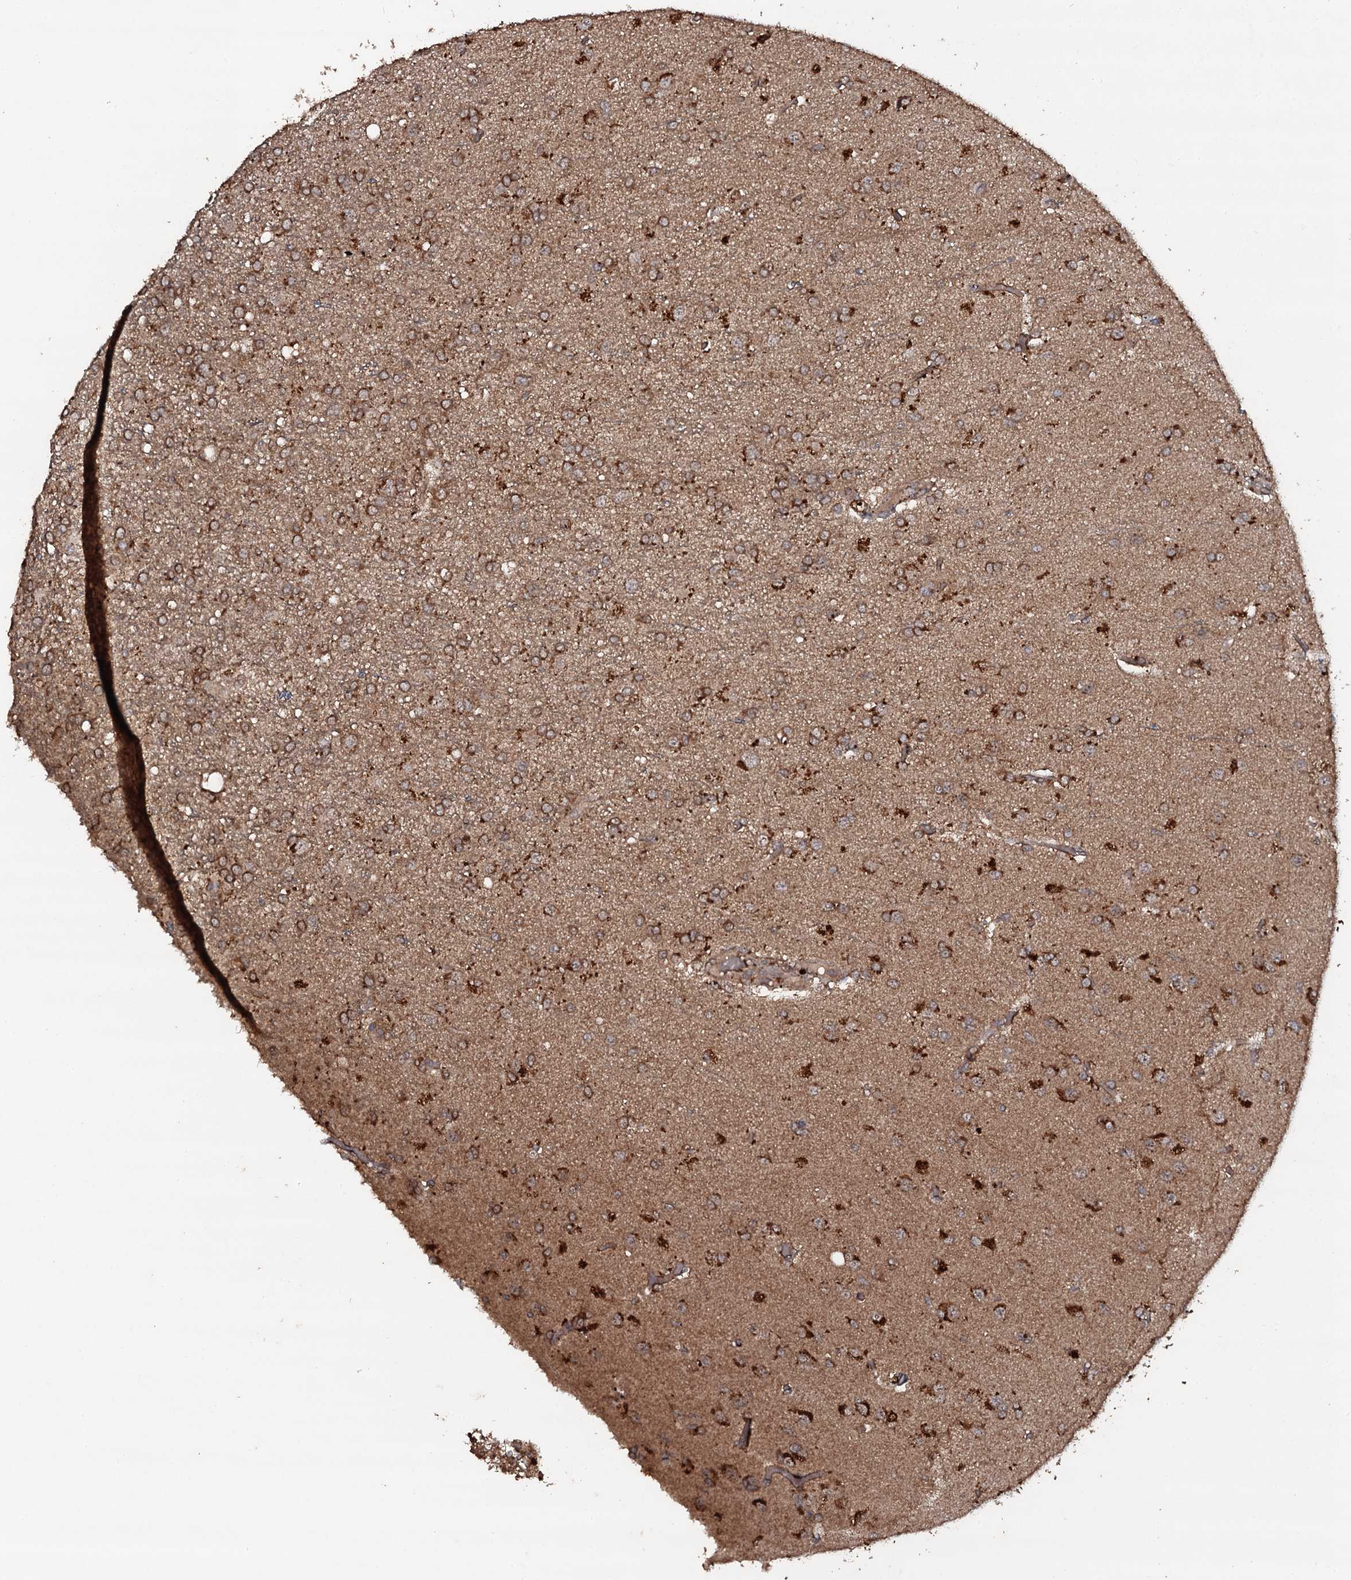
{"staining": {"intensity": "moderate", "quantity": ">75%", "location": "cytoplasmic/membranous"}, "tissue": "glioma", "cell_type": "Tumor cells", "image_type": "cancer", "snomed": [{"axis": "morphology", "description": "Glioma, malignant, High grade"}, {"axis": "topography", "description": "Brain"}], "caption": "Brown immunohistochemical staining in glioma demonstrates moderate cytoplasmic/membranous staining in about >75% of tumor cells.", "gene": "ADGRG3", "patient": {"sex": "female", "age": 74}}